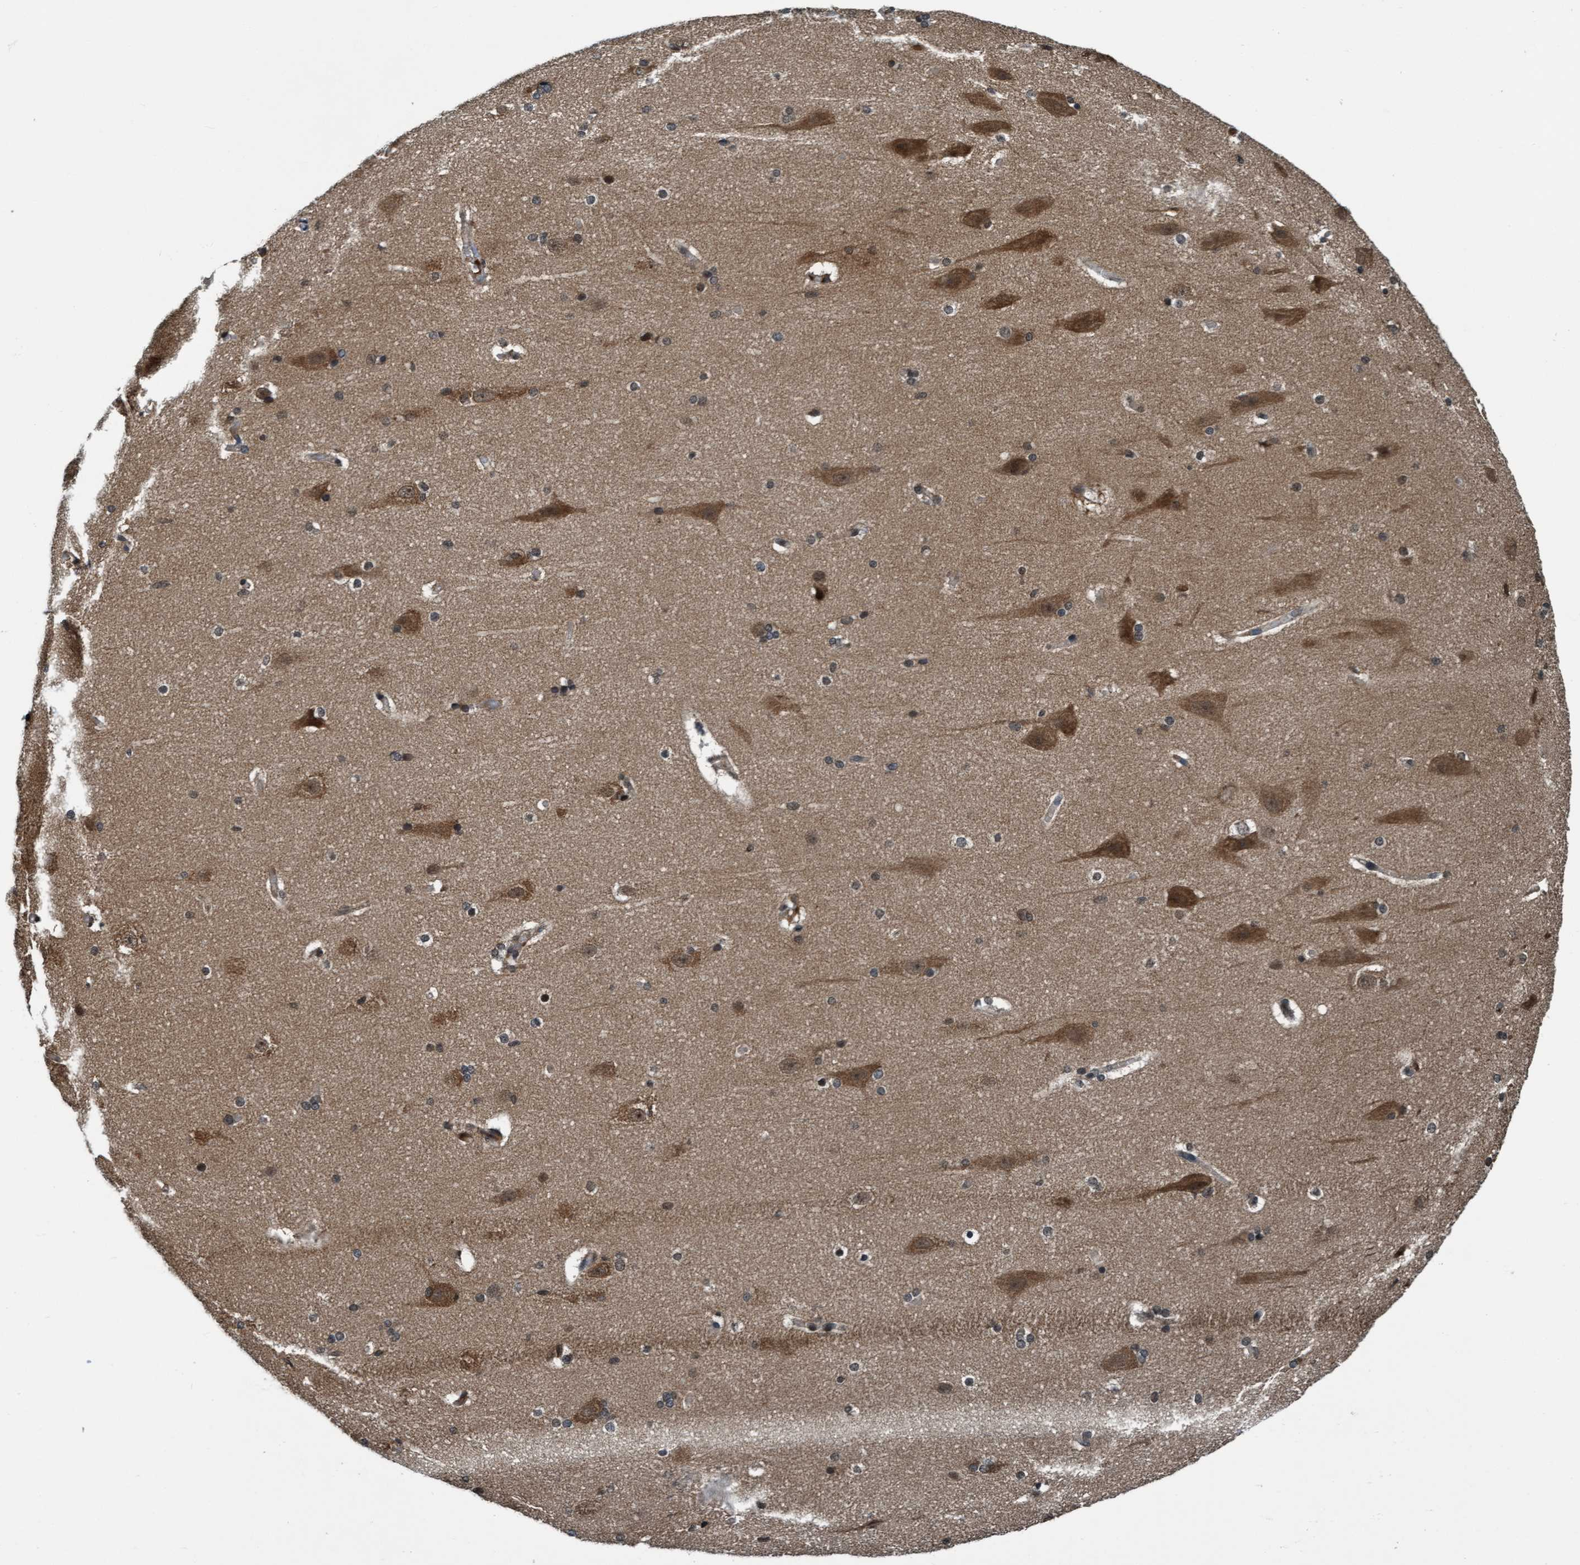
{"staining": {"intensity": "negative", "quantity": "none", "location": "none"}, "tissue": "cerebral cortex", "cell_type": "Endothelial cells", "image_type": "normal", "snomed": [{"axis": "morphology", "description": "Normal tissue, NOS"}, {"axis": "topography", "description": "Cerebral cortex"}, {"axis": "topography", "description": "Hippocampus"}], "caption": "Cerebral cortex stained for a protein using immunohistochemistry demonstrates no positivity endothelial cells.", "gene": "WASF1", "patient": {"sex": "female", "age": 19}}